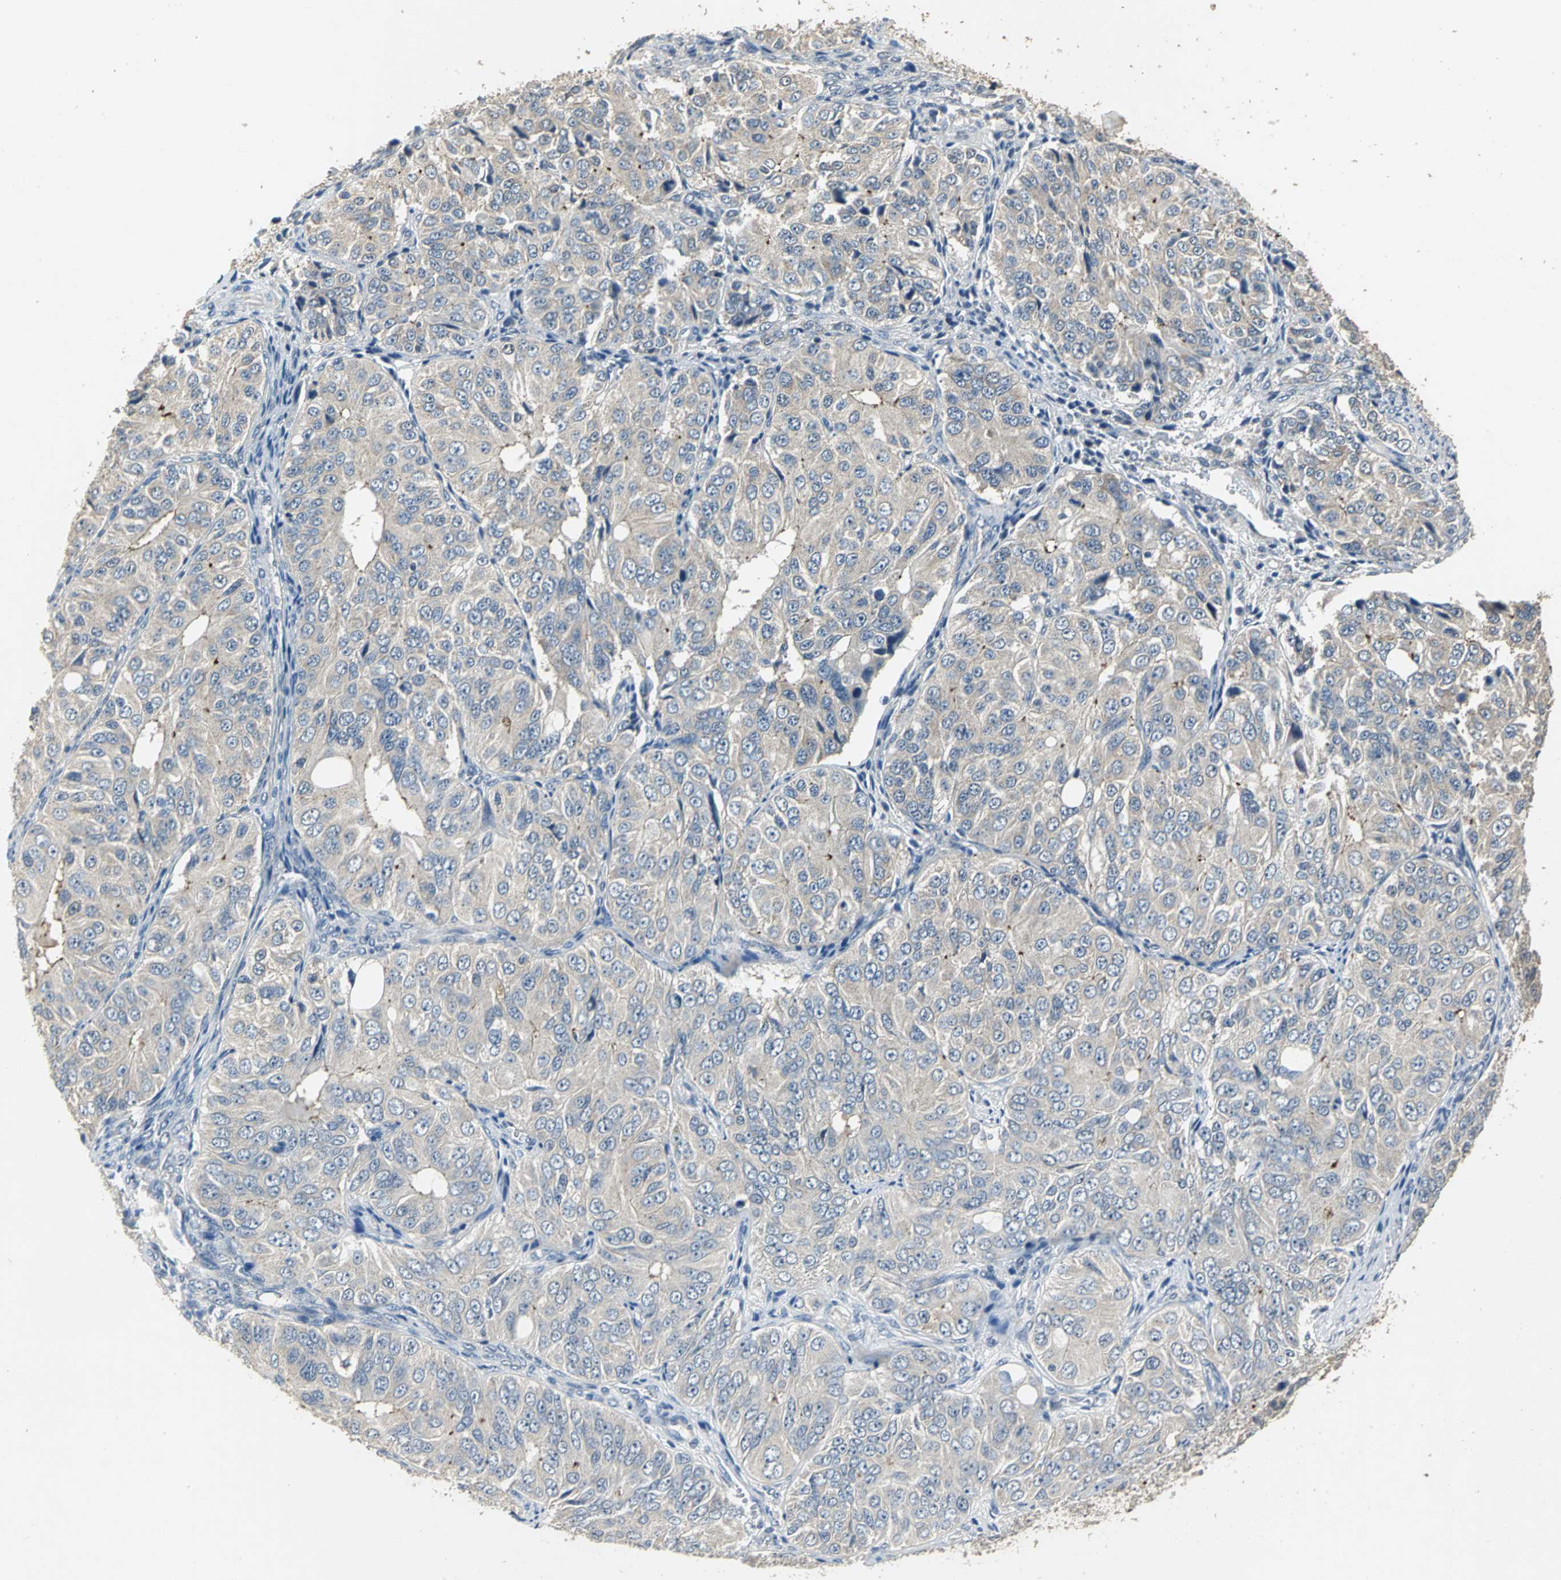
{"staining": {"intensity": "weak", "quantity": ">75%", "location": "cytoplasmic/membranous"}, "tissue": "ovarian cancer", "cell_type": "Tumor cells", "image_type": "cancer", "snomed": [{"axis": "morphology", "description": "Carcinoma, endometroid"}, {"axis": "topography", "description": "Ovary"}], "caption": "The image shows staining of endometroid carcinoma (ovarian), revealing weak cytoplasmic/membranous protein expression (brown color) within tumor cells.", "gene": "OCLN", "patient": {"sex": "female", "age": 51}}